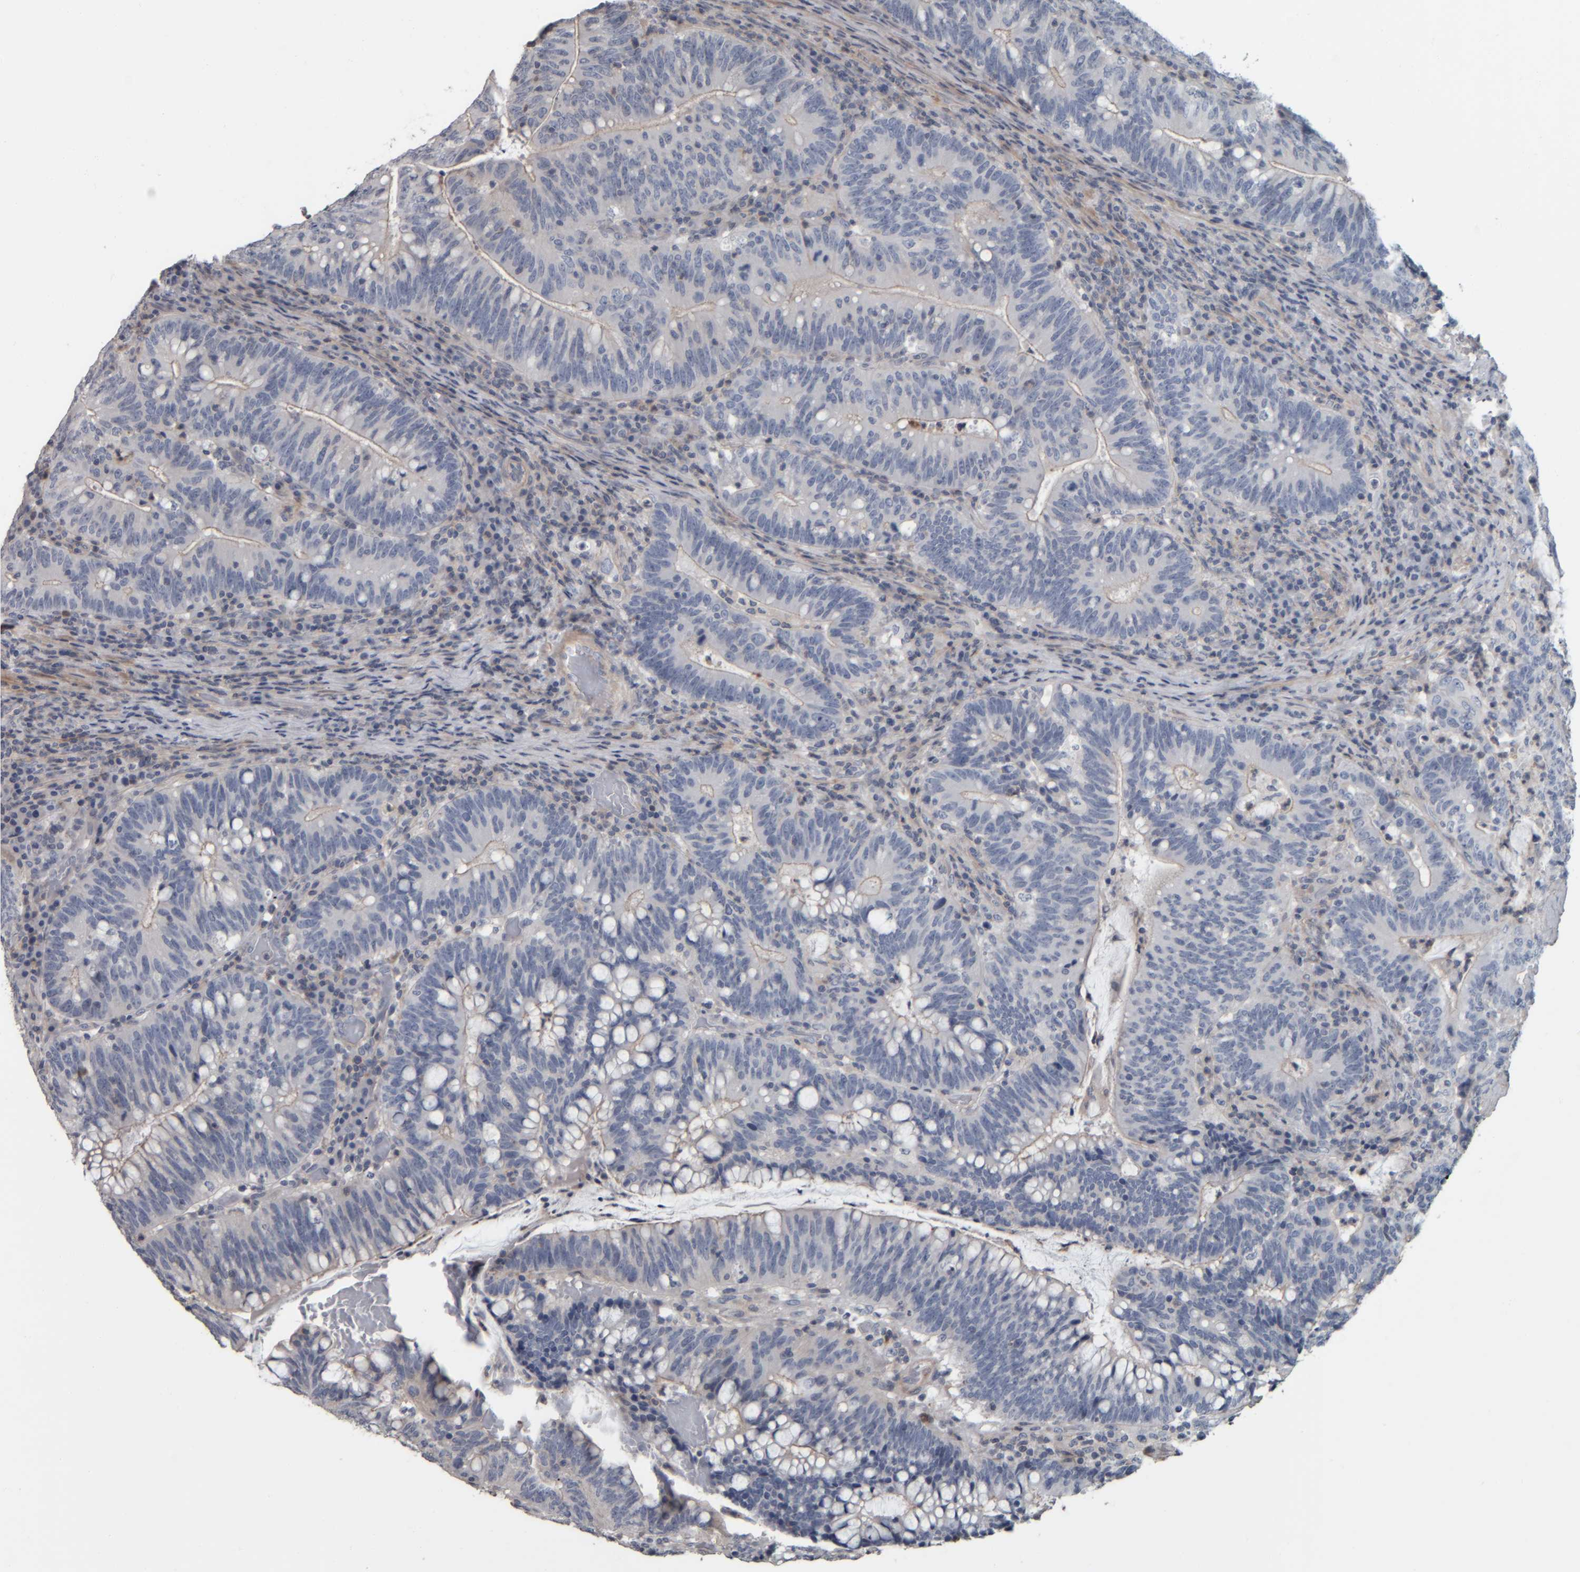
{"staining": {"intensity": "weak", "quantity": "<25%", "location": "cytoplasmic/membranous"}, "tissue": "colorectal cancer", "cell_type": "Tumor cells", "image_type": "cancer", "snomed": [{"axis": "morphology", "description": "Adenocarcinoma, NOS"}, {"axis": "topography", "description": "Colon"}], "caption": "A histopathology image of human colorectal cancer is negative for staining in tumor cells.", "gene": "CAVIN4", "patient": {"sex": "female", "age": 66}}